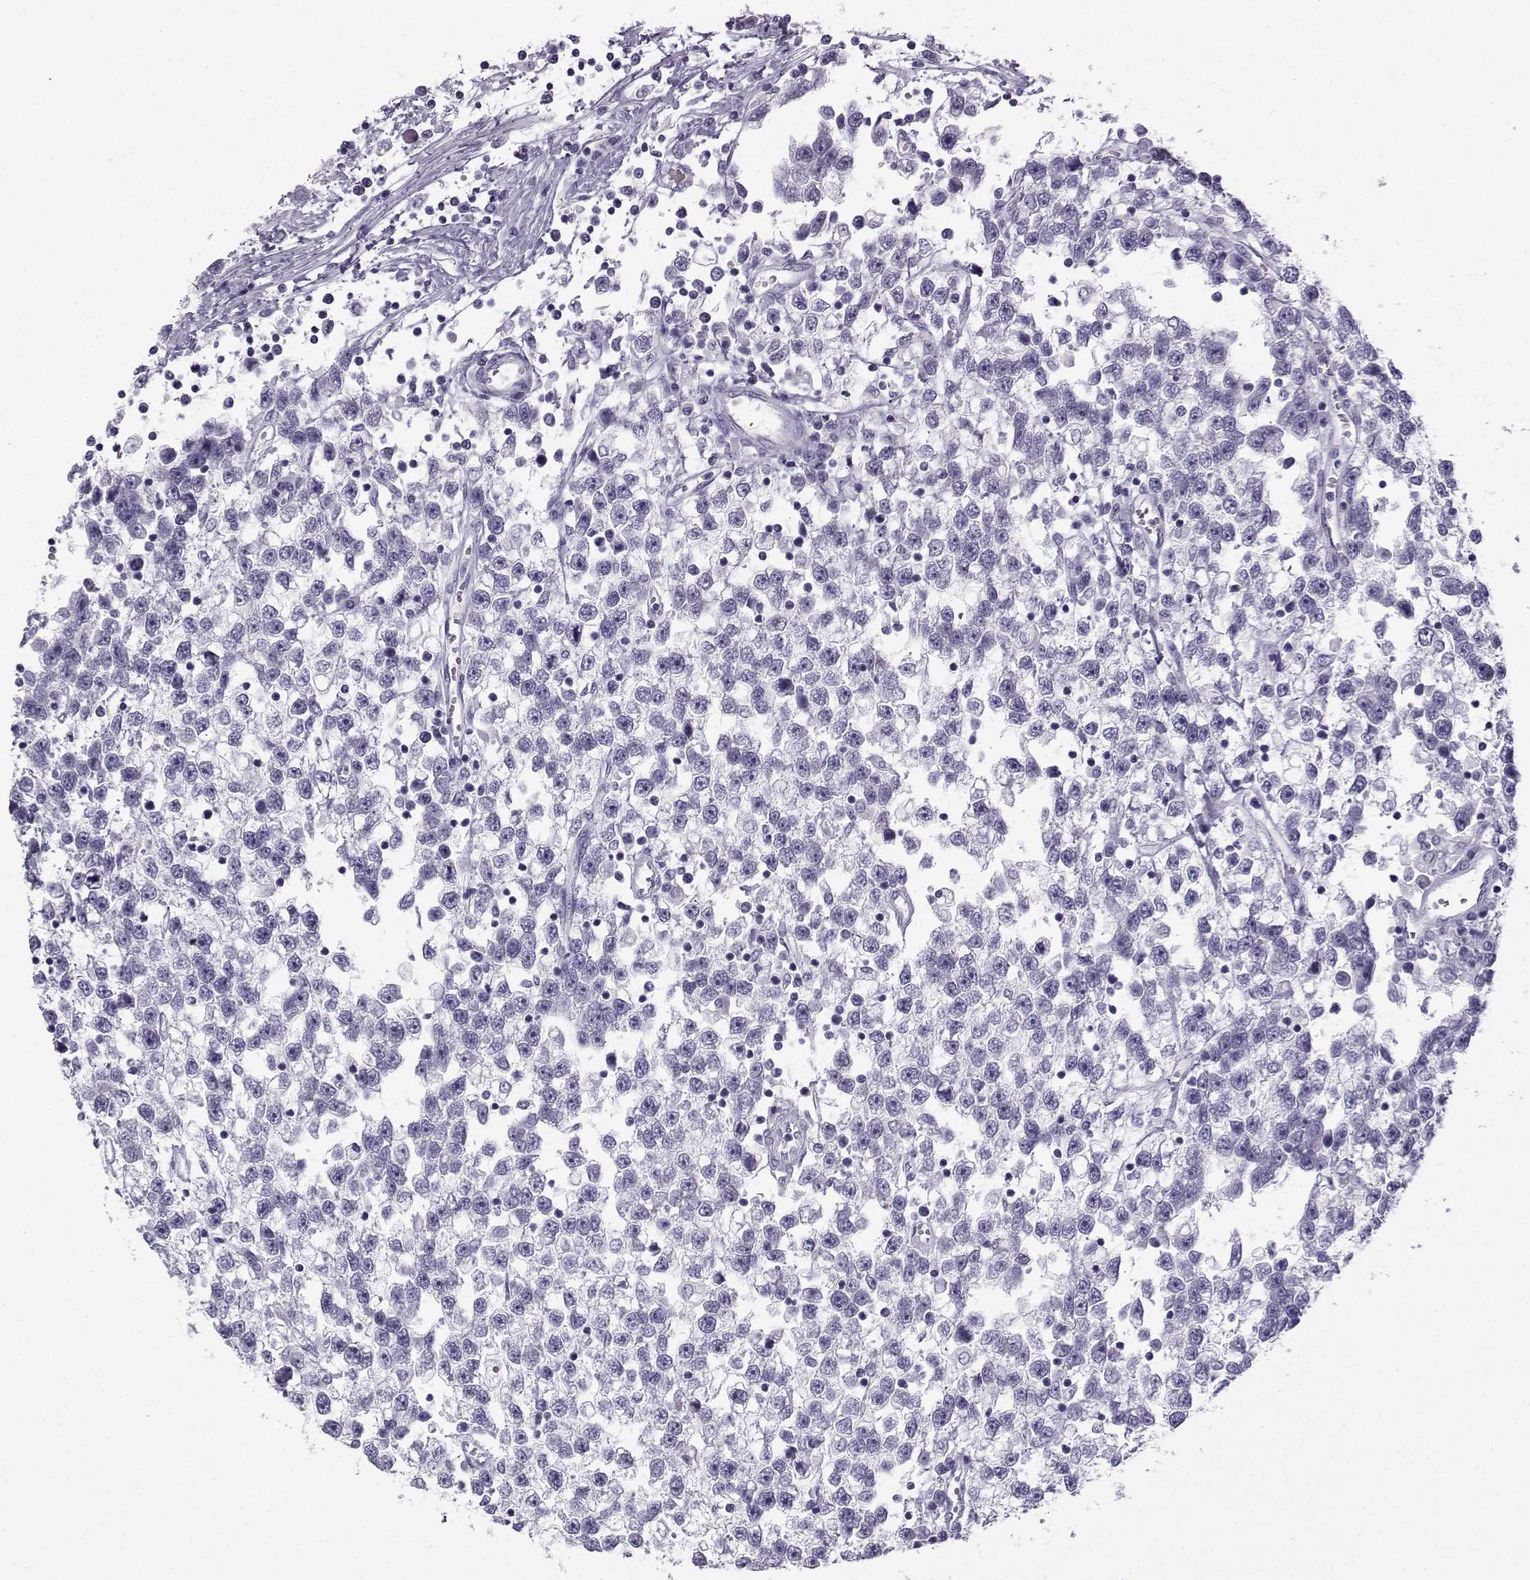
{"staining": {"intensity": "negative", "quantity": "none", "location": "none"}, "tissue": "testis cancer", "cell_type": "Tumor cells", "image_type": "cancer", "snomed": [{"axis": "morphology", "description": "Seminoma, NOS"}, {"axis": "topography", "description": "Testis"}], "caption": "An immunohistochemistry (IHC) photomicrograph of testis cancer is shown. There is no staining in tumor cells of testis cancer.", "gene": "ZBTB8B", "patient": {"sex": "male", "age": 34}}